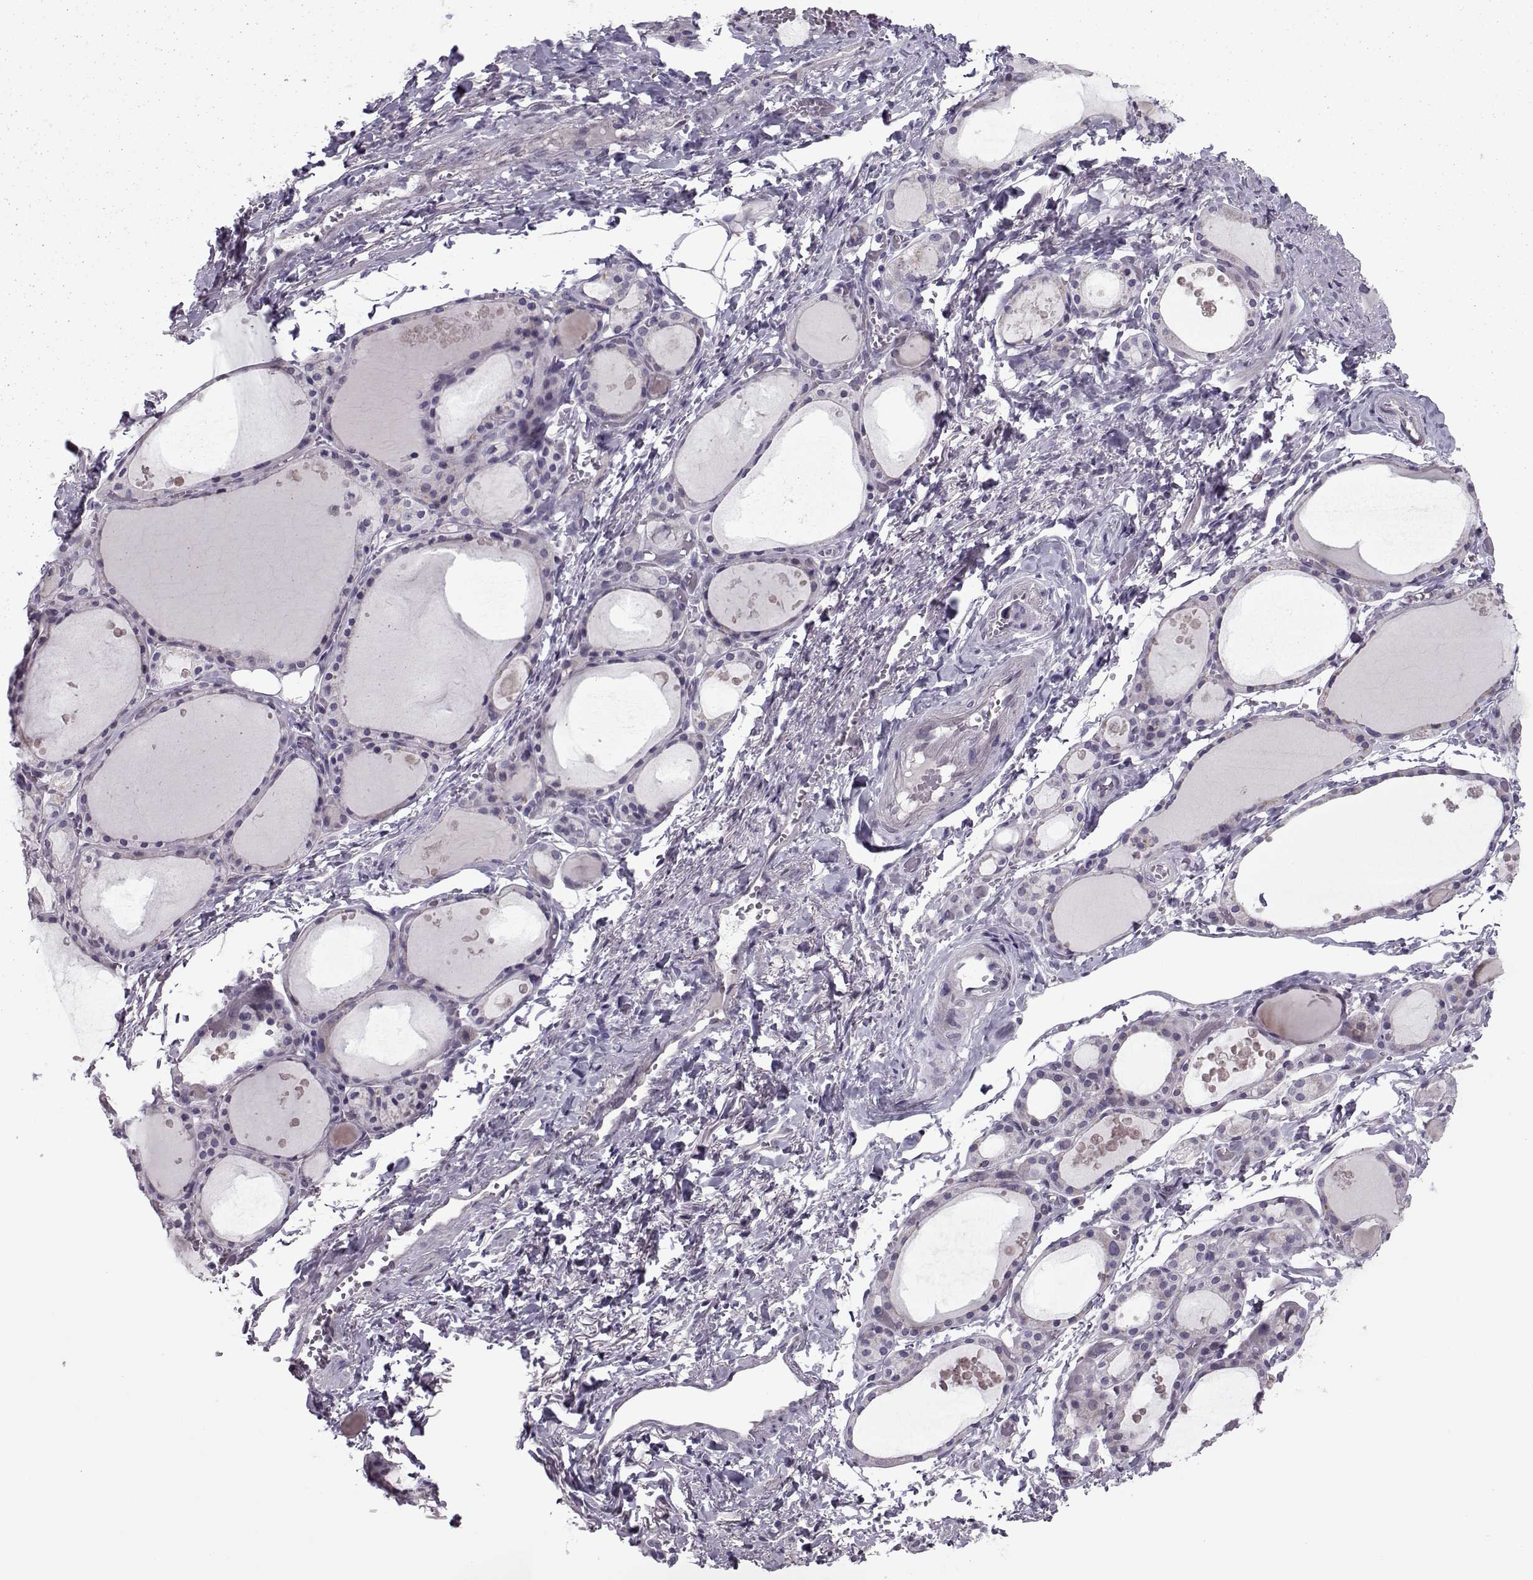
{"staining": {"intensity": "negative", "quantity": "none", "location": "none"}, "tissue": "thyroid gland", "cell_type": "Glandular cells", "image_type": "normal", "snomed": [{"axis": "morphology", "description": "Normal tissue, NOS"}, {"axis": "topography", "description": "Thyroid gland"}], "caption": "An IHC photomicrograph of unremarkable thyroid gland is shown. There is no staining in glandular cells of thyroid gland. (DAB immunohistochemistry (IHC), high magnification).", "gene": "ASRGL1", "patient": {"sex": "male", "age": 68}}